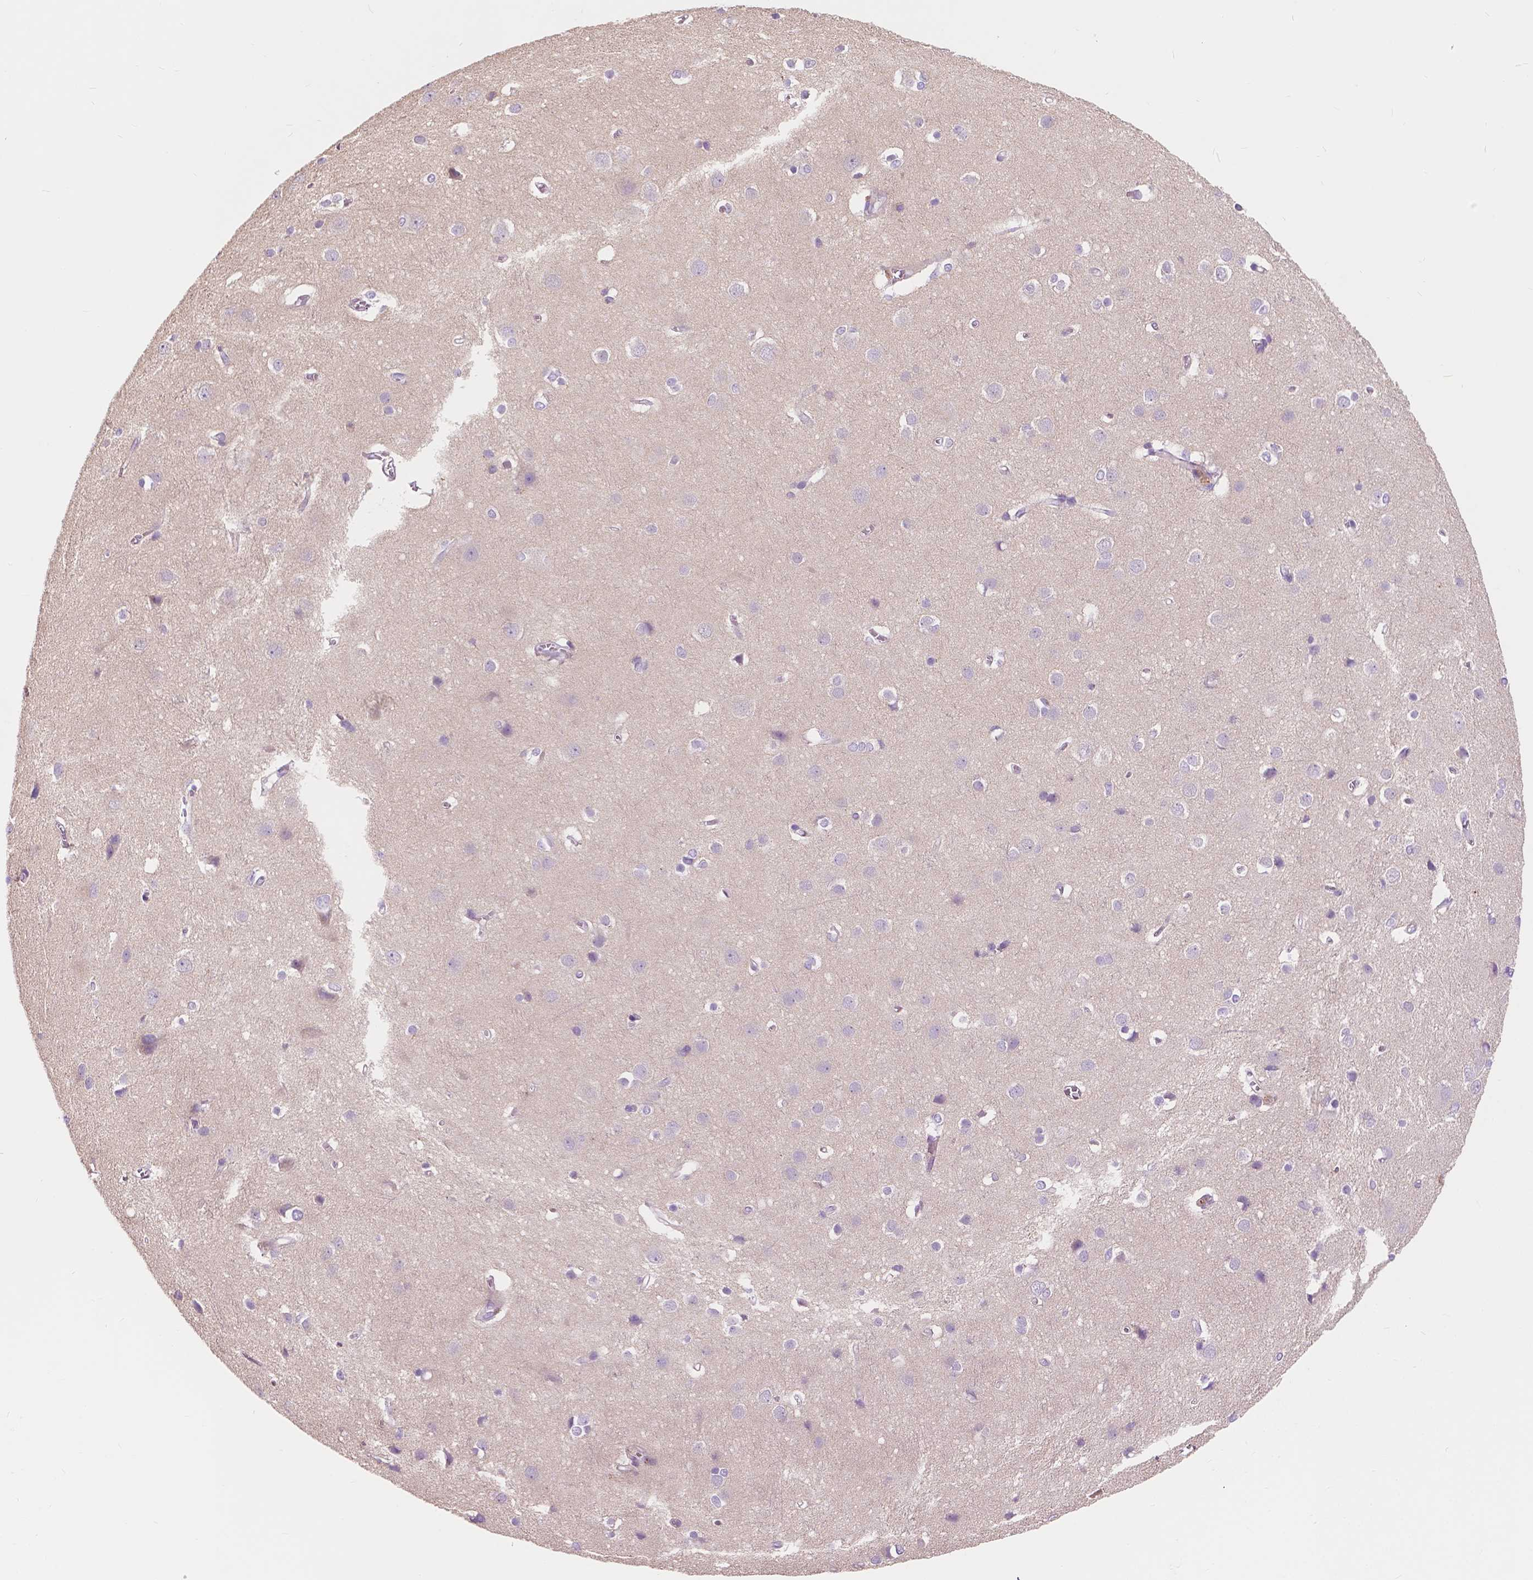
{"staining": {"intensity": "negative", "quantity": "none", "location": "none"}, "tissue": "cerebral cortex", "cell_type": "Endothelial cells", "image_type": "normal", "snomed": [{"axis": "morphology", "description": "Normal tissue, NOS"}, {"axis": "topography", "description": "Cerebral cortex"}], "caption": "Histopathology image shows no significant protein staining in endothelial cells of benign cerebral cortex. (IHC, brightfield microscopy, high magnification).", "gene": "SEMA4A", "patient": {"sex": "male", "age": 37}}